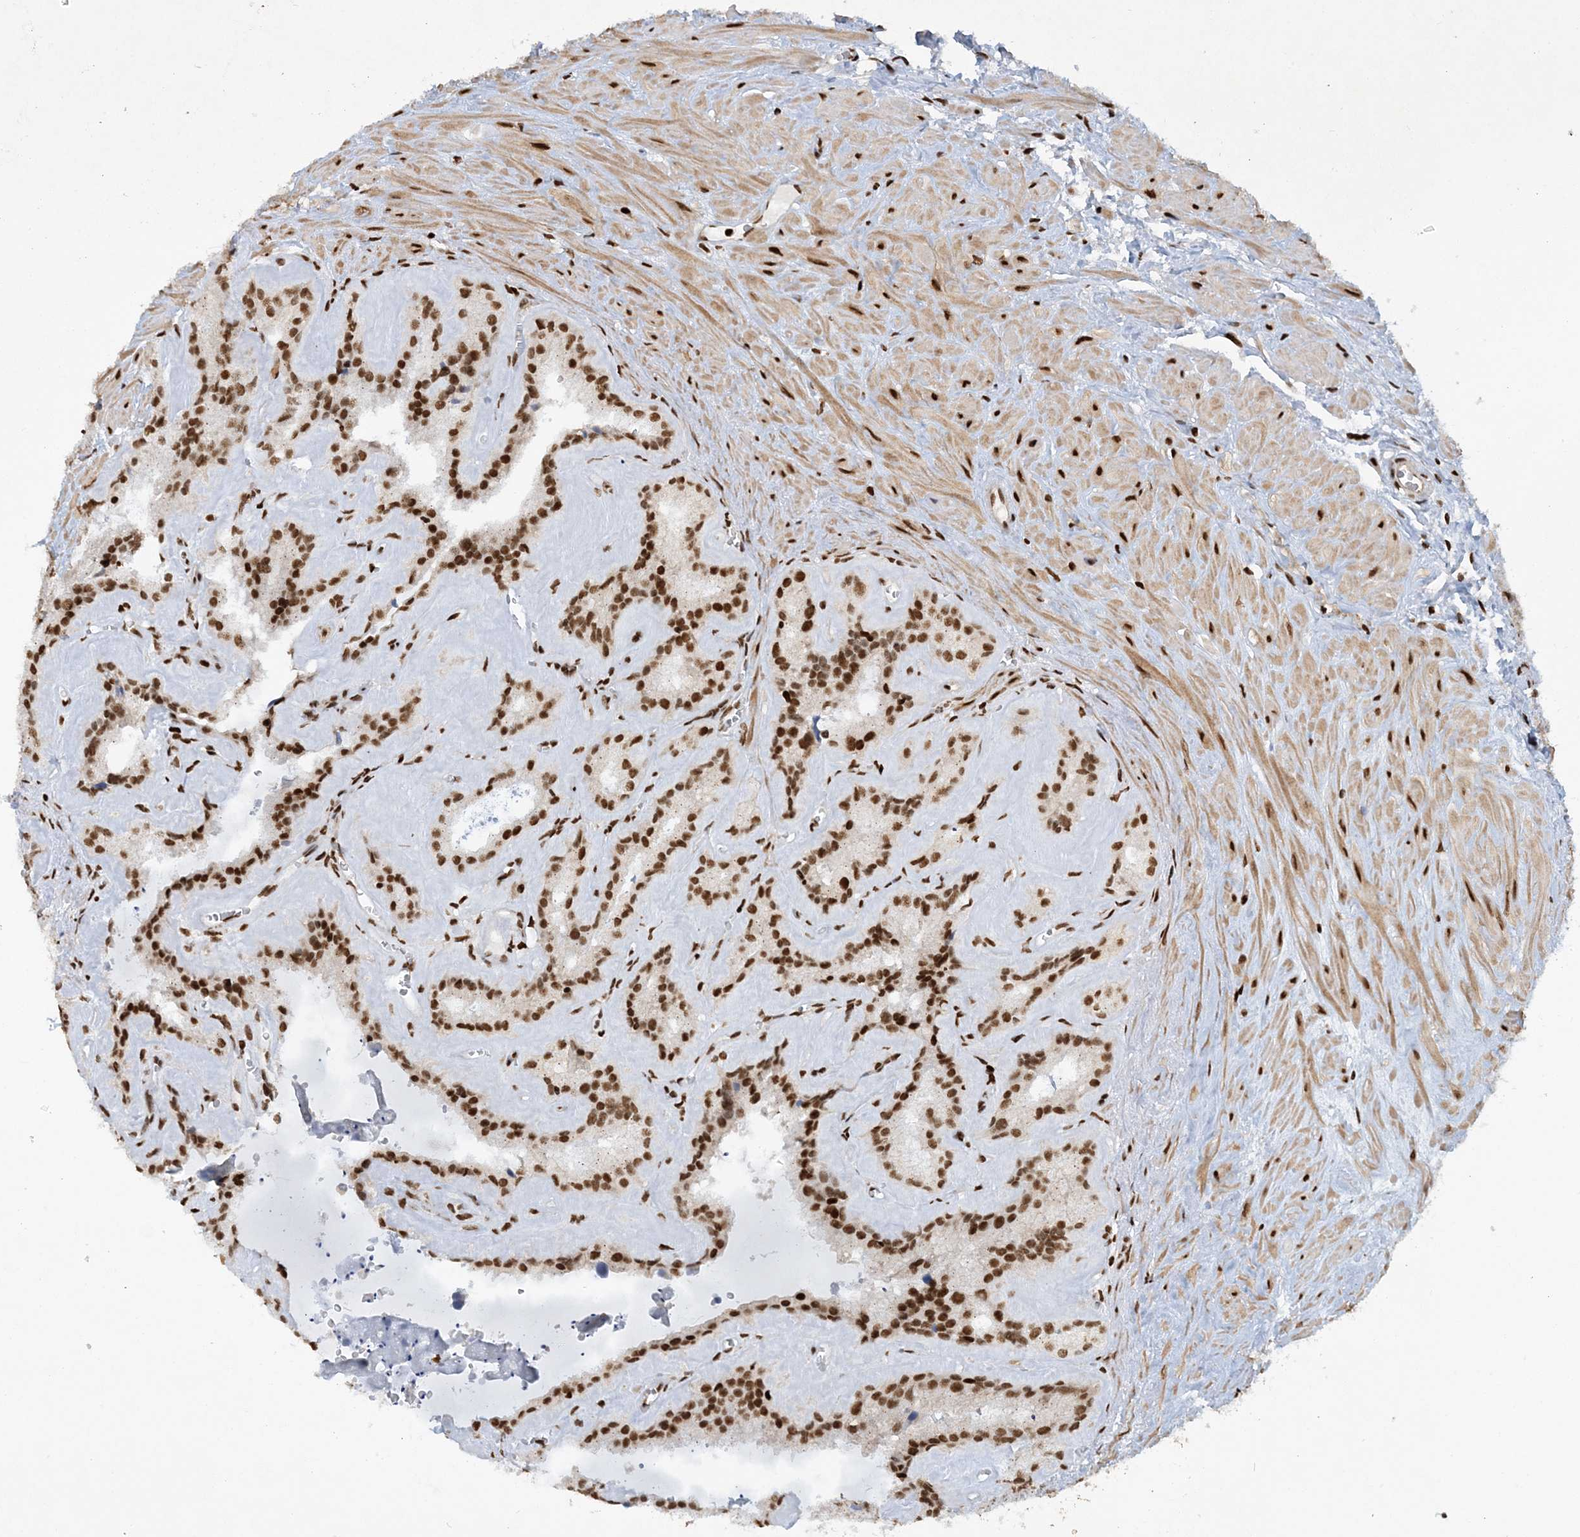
{"staining": {"intensity": "strong", "quantity": ">75%", "location": "nuclear"}, "tissue": "seminal vesicle", "cell_type": "Glandular cells", "image_type": "normal", "snomed": [{"axis": "morphology", "description": "Normal tissue, NOS"}, {"axis": "topography", "description": "Prostate"}, {"axis": "topography", "description": "Seminal veicle"}], "caption": "Protein staining reveals strong nuclear positivity in about >75% of glandular cells in normal seminal vesicle. (brown staining indicates protein expression, while blue staining denotes nuclei).", "gene": "DELE1", "patient": {"sex": "male", "age": 59}}